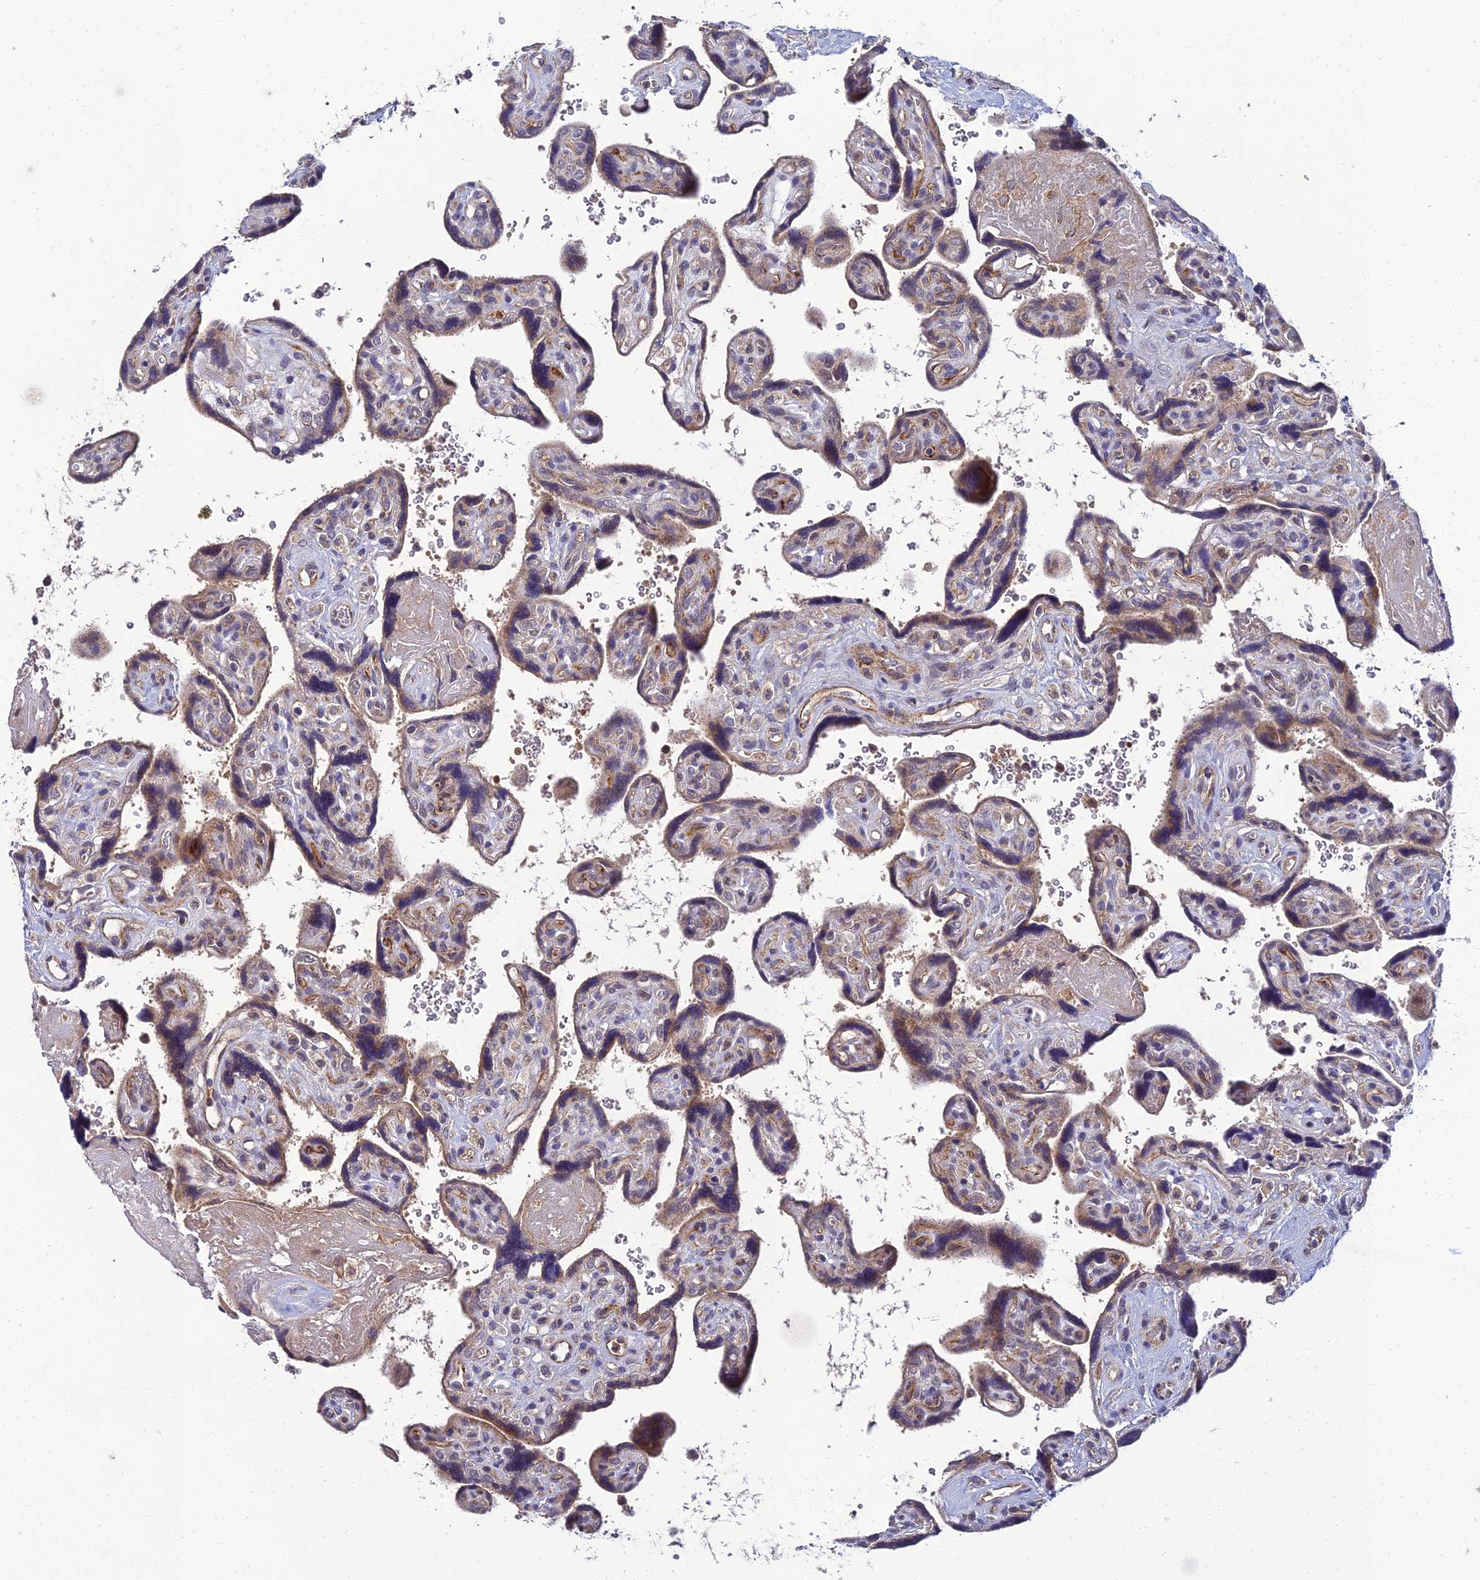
{"staining": {"intensity": "moderate", "quantity": ">75%", "location": "cytoplasmic/membranous"}, "tissue": "placenta", "cell_type": "Trophoblastic cells", "image_type": "normal", "snomed": [{"axis": "morphology", "description": "Normal tissue, NOS"}, {"axis": "topography", "description": "Placenta"}], "caption": "Human placenta stained with a brown dye displays moderate cytoplasmic/membranous positive positivity in about >75% of trophoblastic cells.", "gene": "NPY", "patient": {"sex": "female", "age": 39}}